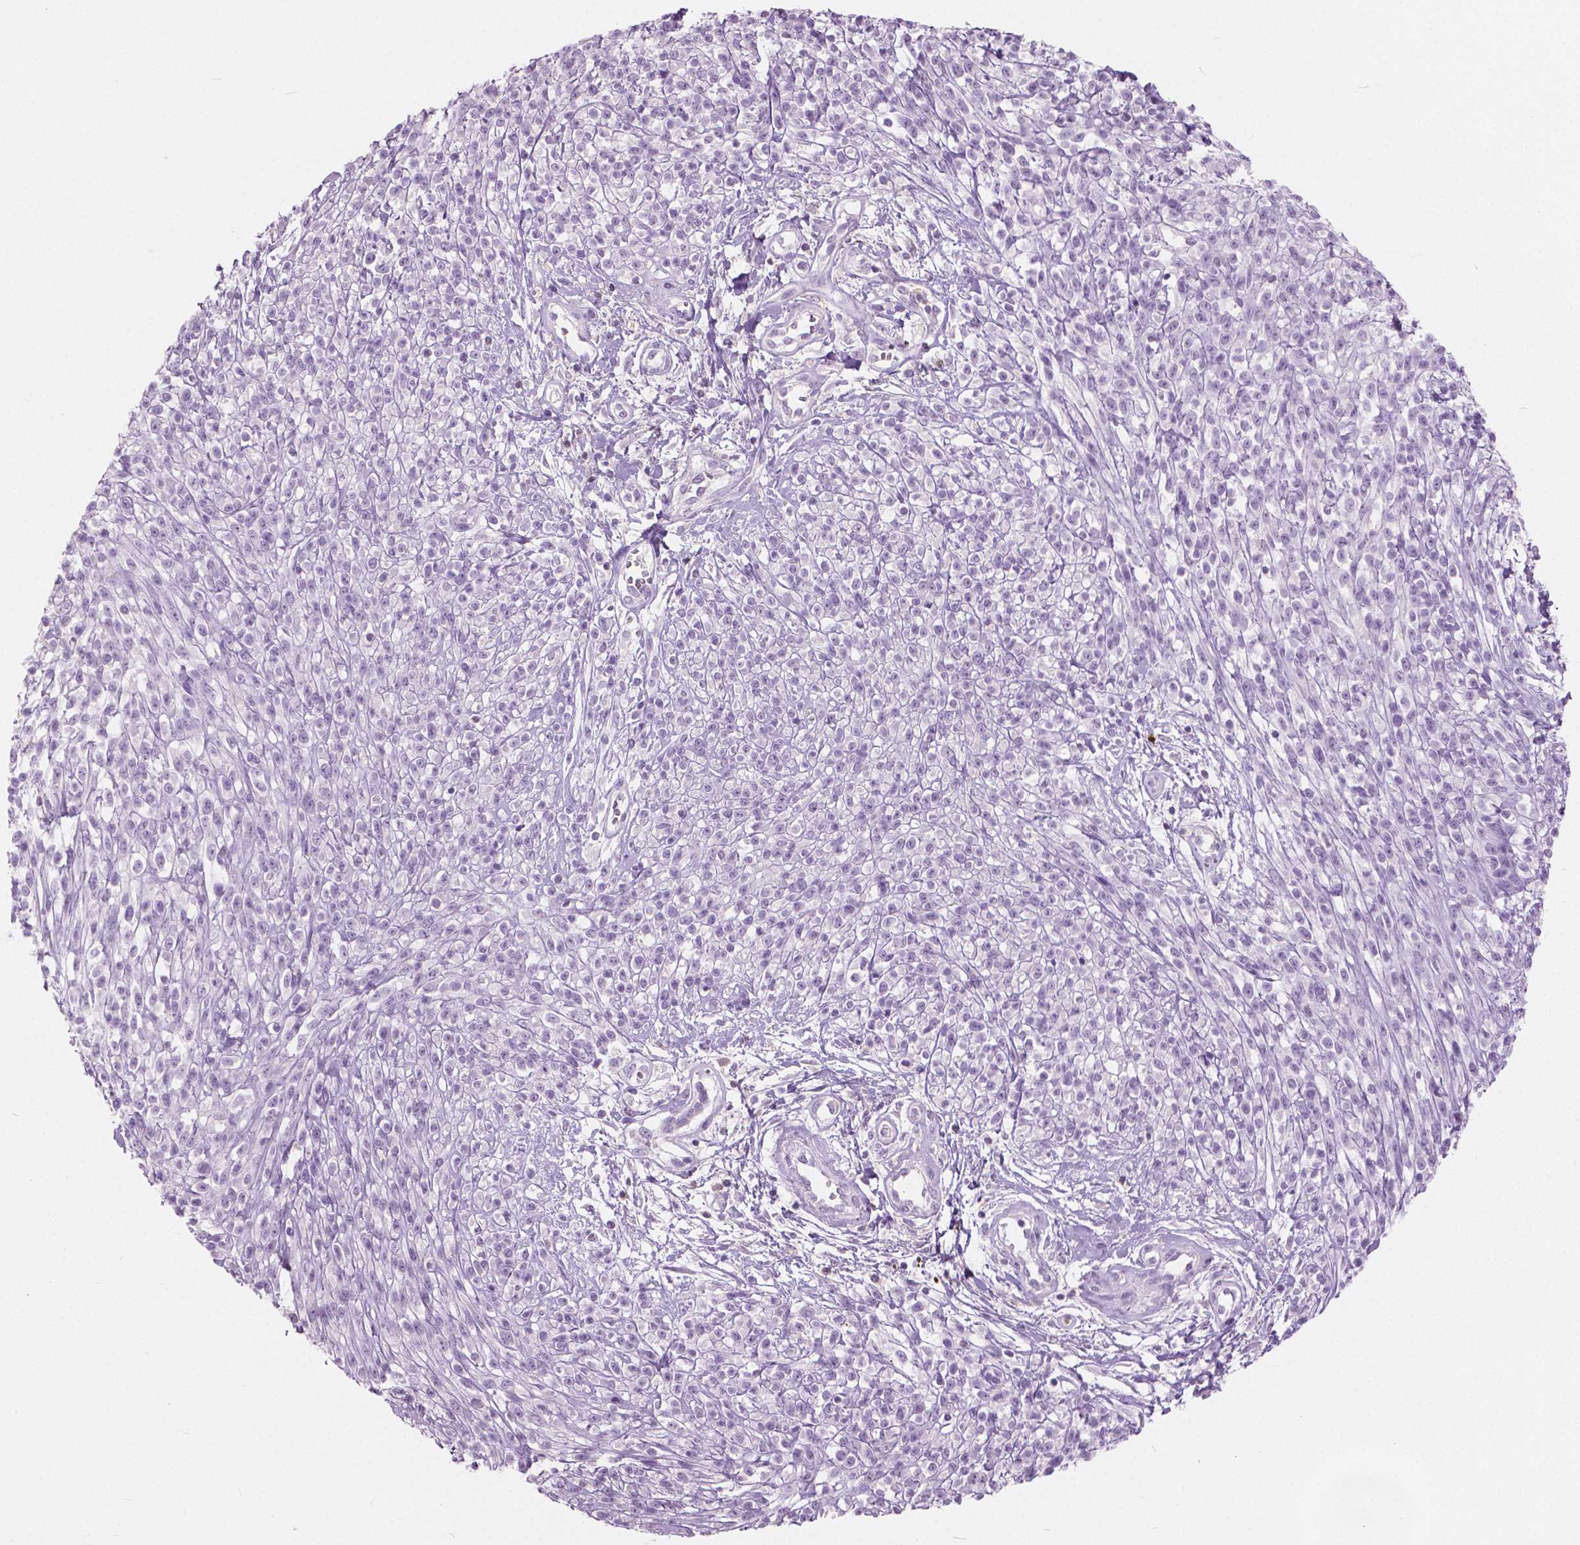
{"staining": {"intensity": "negative", "quantity": "none", "location": "none"}, "tissue": "melanoma", "cell_type": "Tumor cells", "image_type": "cancer", "snomed": [{"axis": "morphology", "description": "Malignant melanoma, NOS"}, {"axis": "topography", "description": "Skin"}, {"axis": "topography", "description": "Skin of trunk"}], "caption": "Human melanoma stained for a protein using immunohistochemistry (IHC) shows no staining in tumor cells.", "gene": "GALM", "patient": {"sex": "male", "age": 74}}